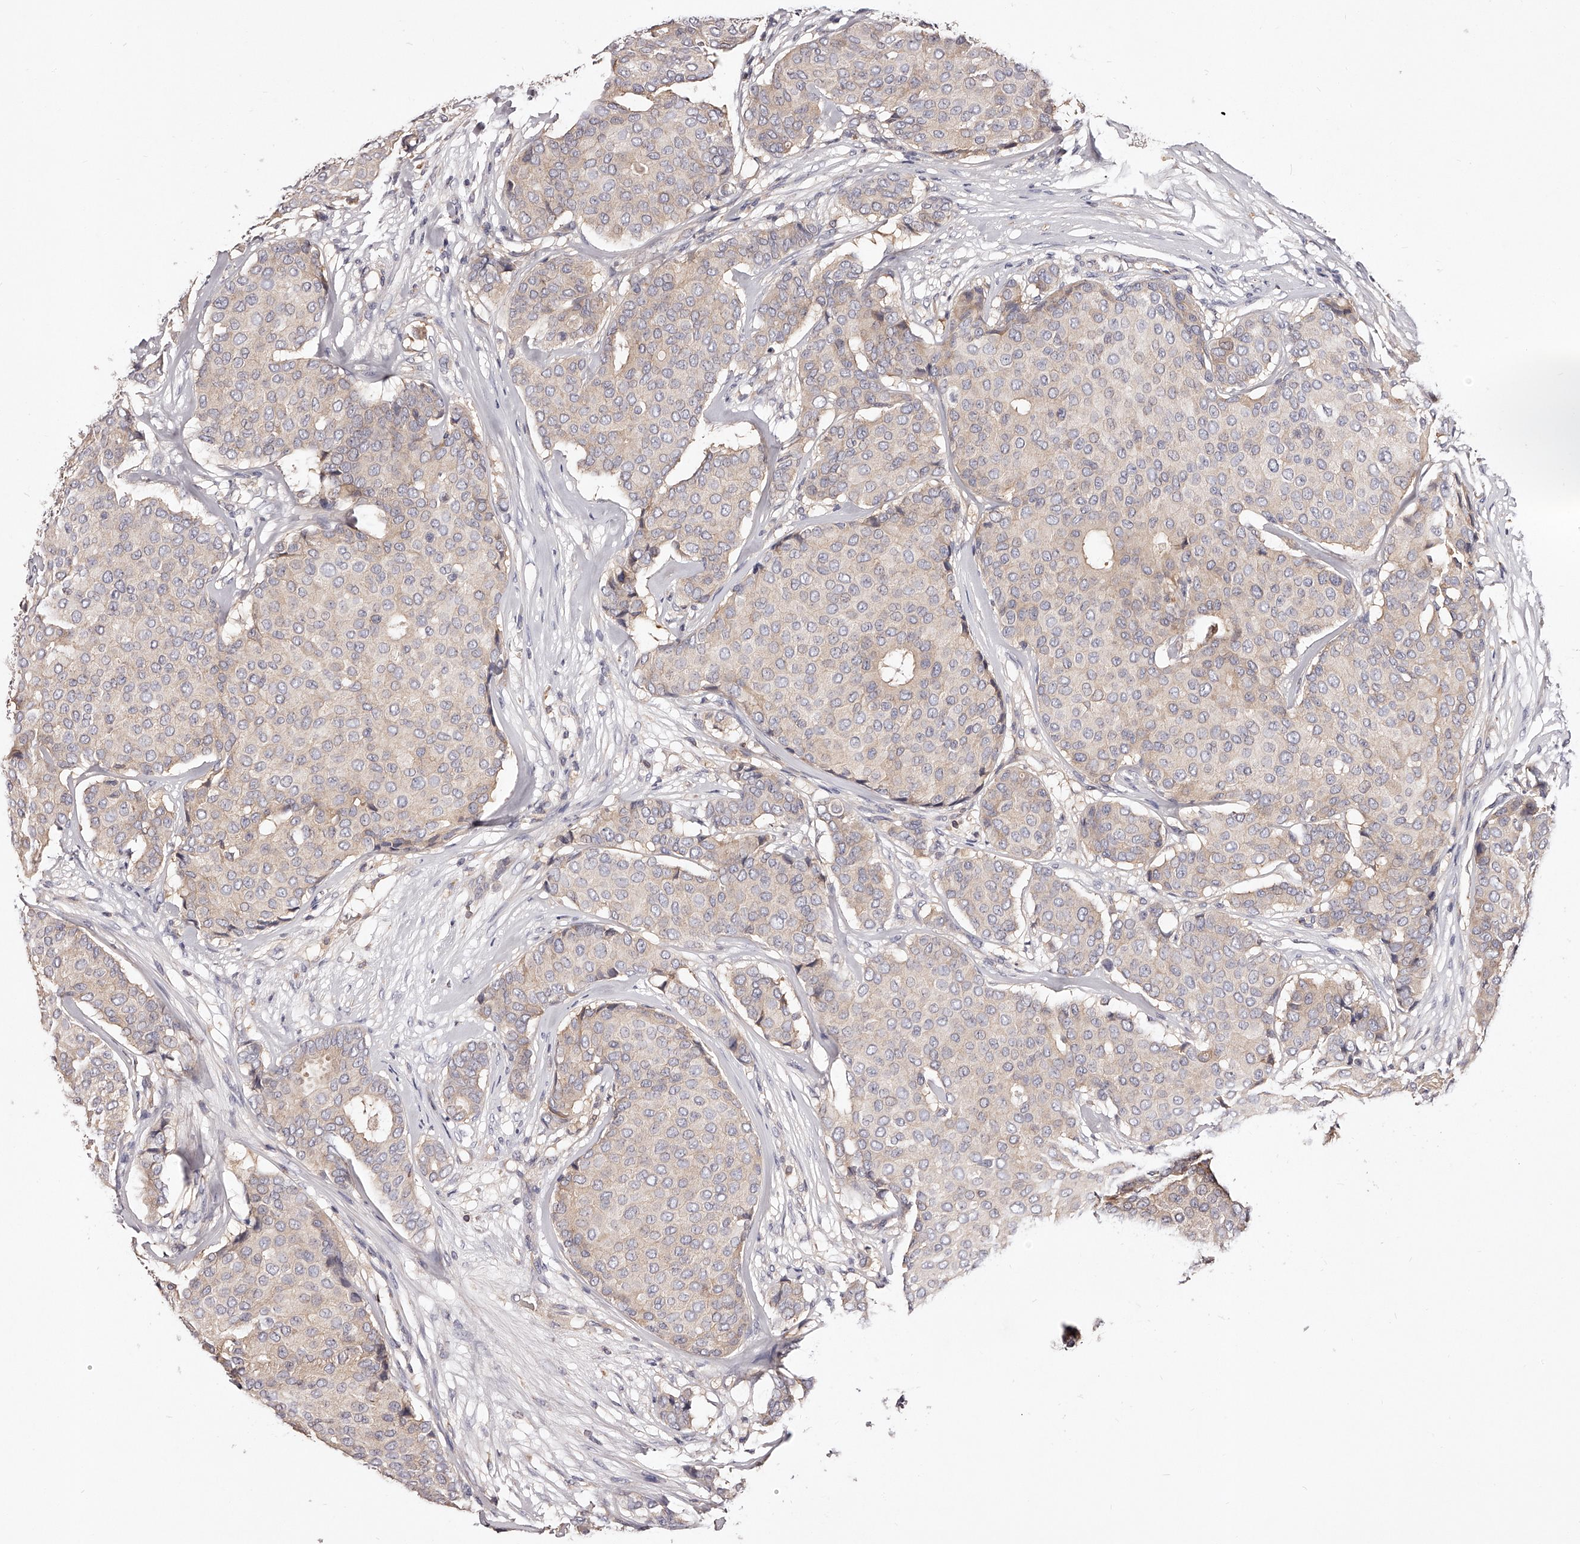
{"staining": {"intensity": "negative", "quantity": "none", "location": "none"}, "tissue": "breast cancer", "cell_type": "Tumor cells", "image_type": "cancer", "snomed": [{"axis": "morphology", "description": "Duct carcinoma"}, {"axis": "topography", "description": "Breast"}], "caption": "DAB immunohistochemical staining of breast cancer exhibits no significant staining in tumor cells.", "gene": "PHACTR1", "patient": {"sex": "female", "age": 75}}